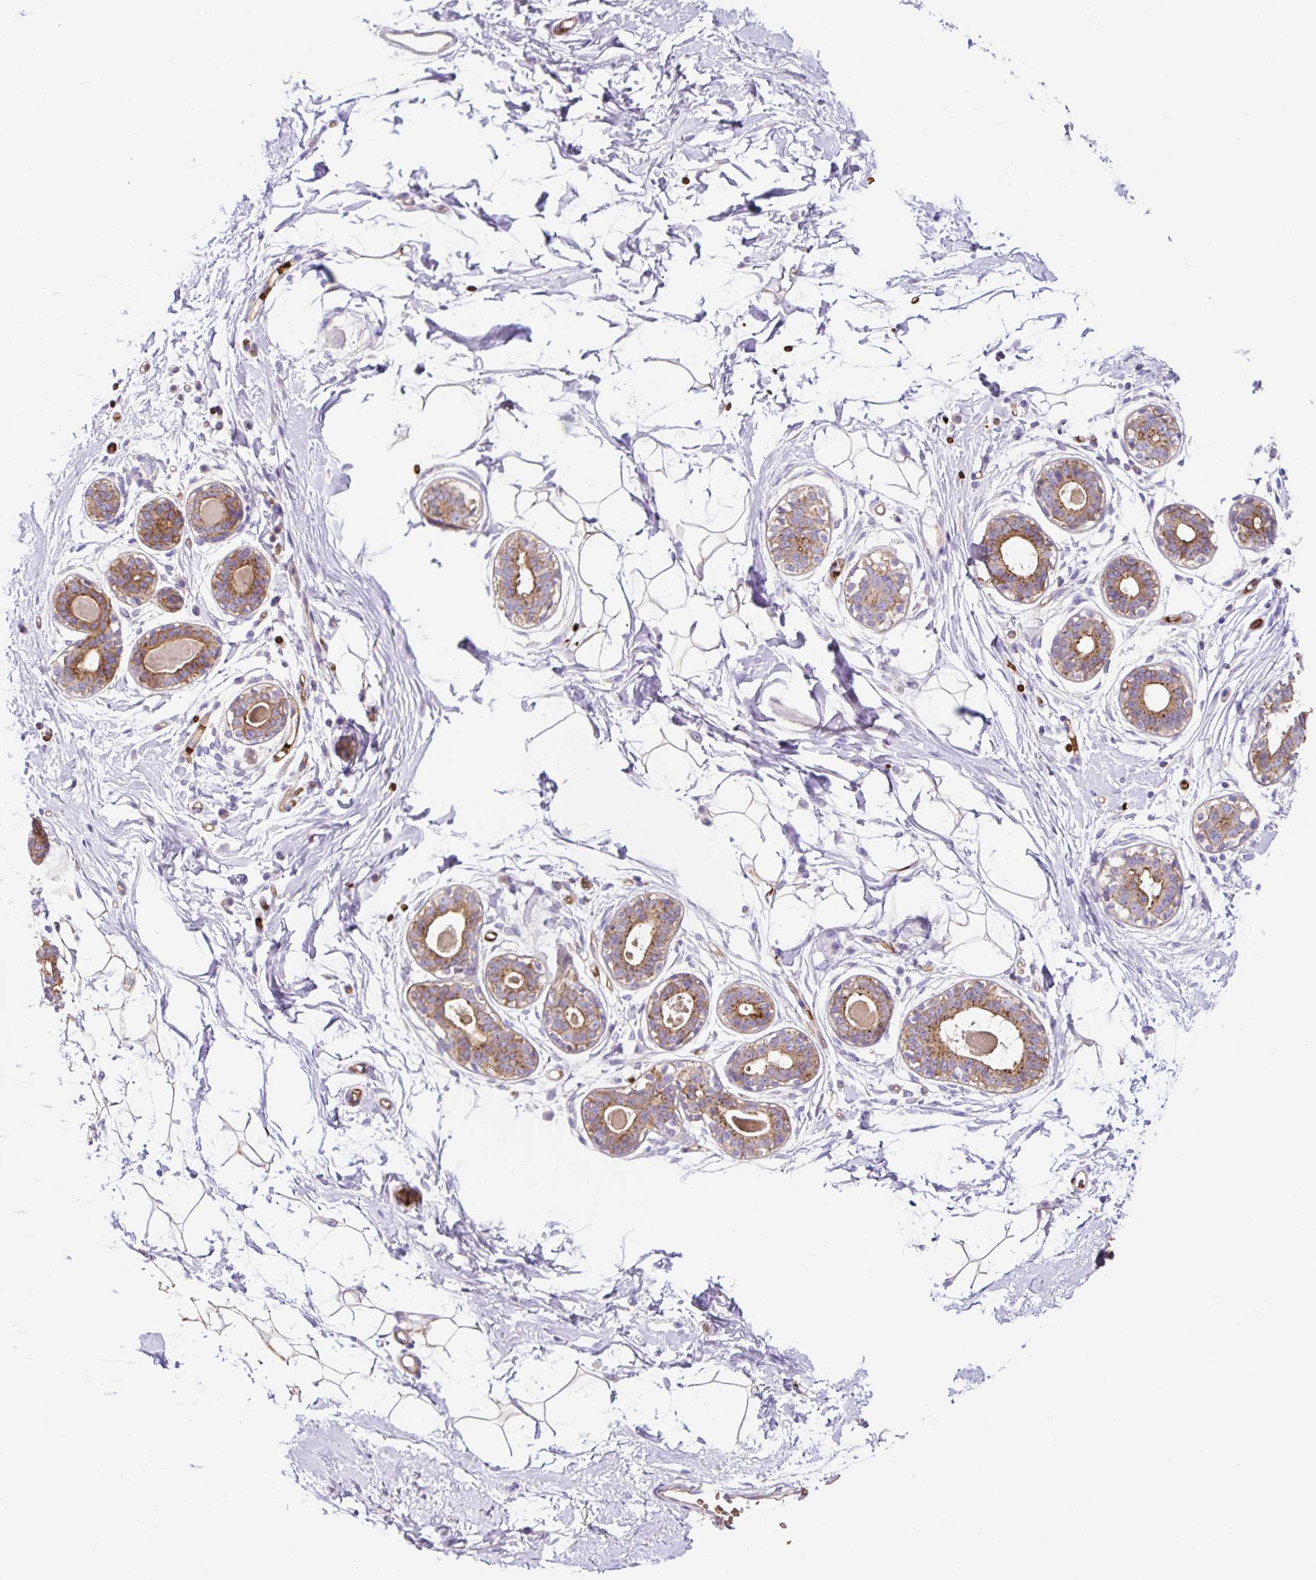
{"staining": {"intensity": "negative", "quantity": "none", "location": "none"}, "tissue": "breast", "cell_type": "Adipocytes", "image_type": "normal", "snomed": [{"axis": "morphology", "description": "Normal tissue, NOS"}, {"axis": "topography", "description": "Breast"}], "caption": "Immunohistochemistry (IHC) of normal breast demonstrates no staining in adipocytes.", "gene": "HIP1R", "patient": {"sex": "female", "age": 45}}